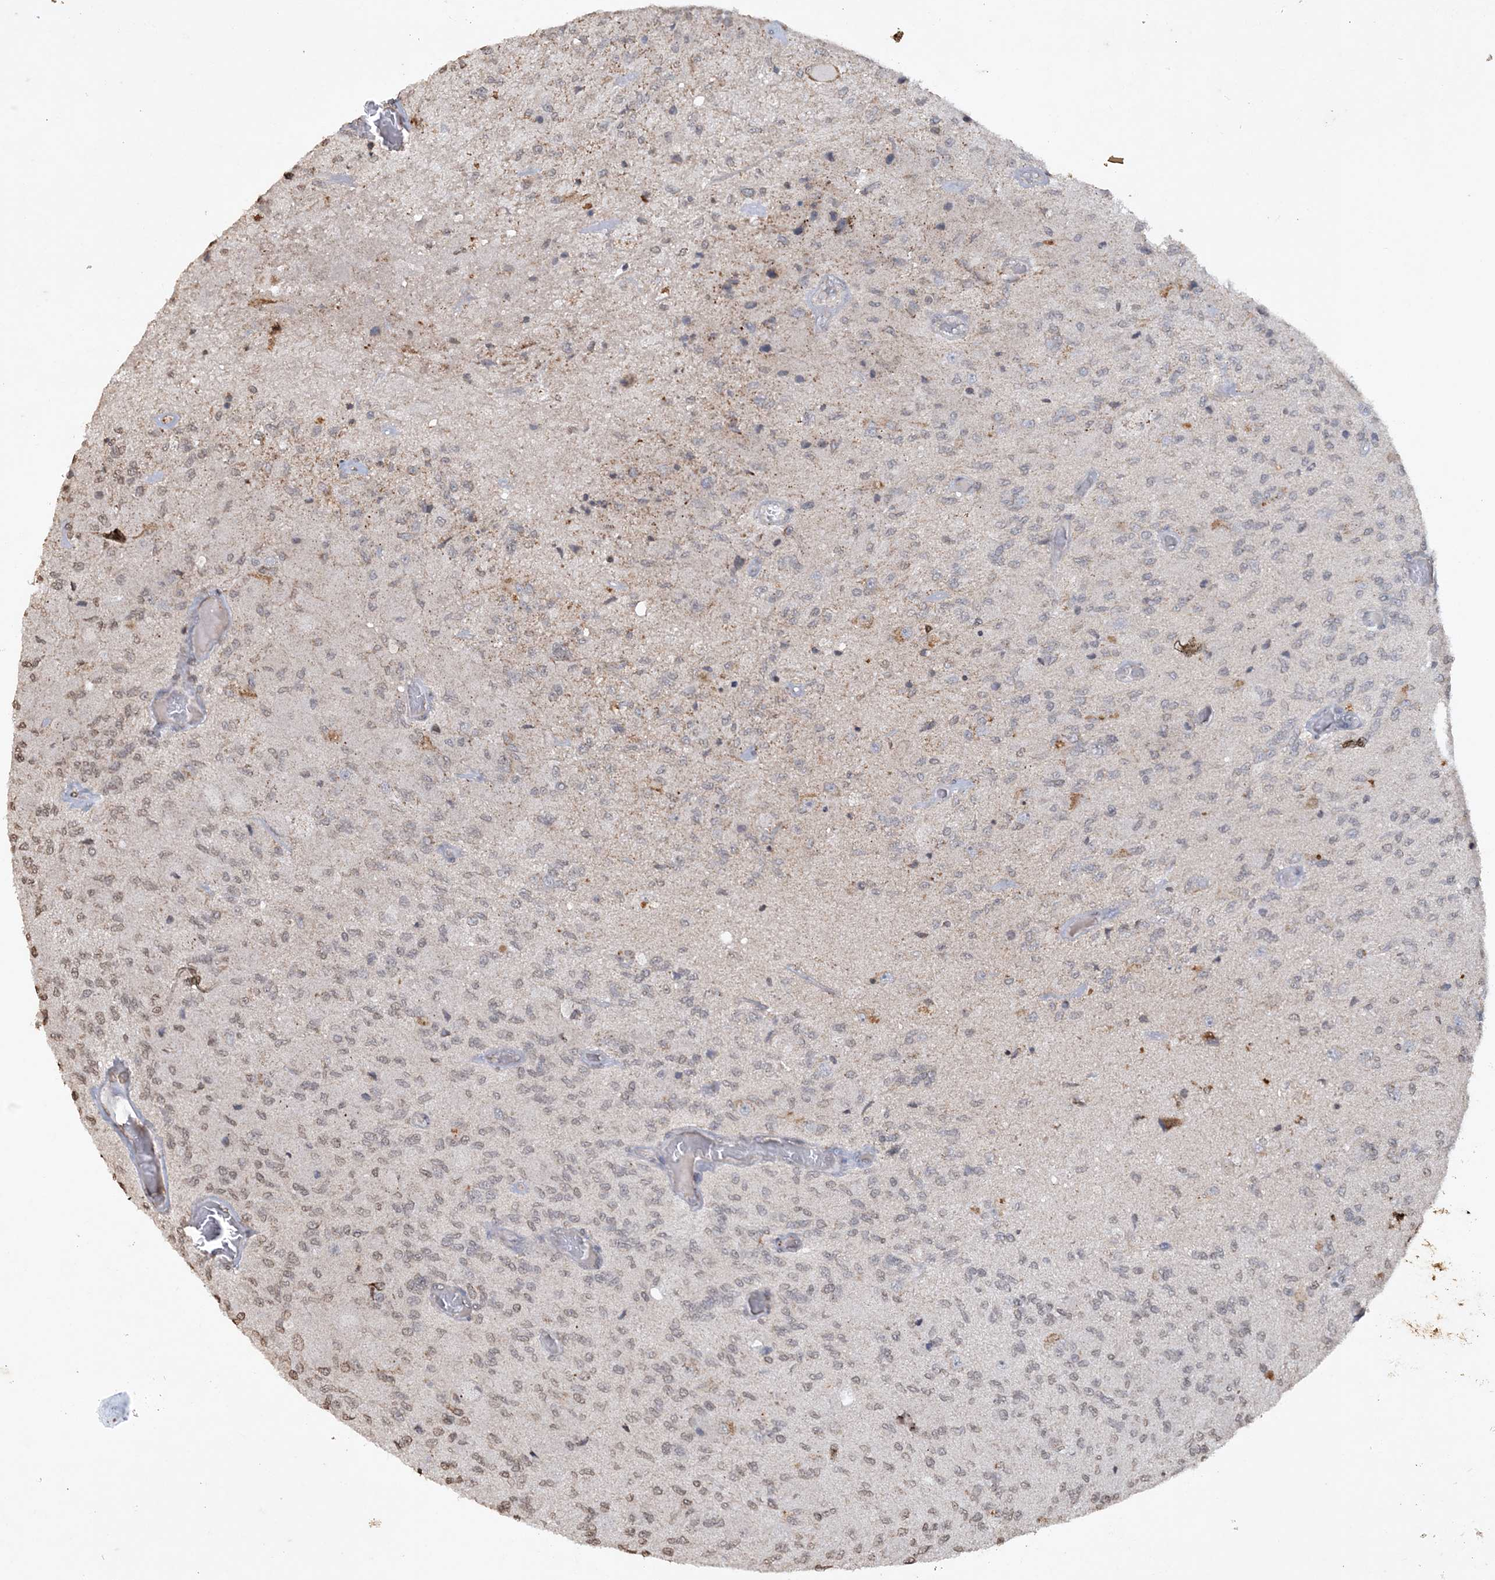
{"staining": {"intensity": "negative", "quantity": "none", "location": "none"}, "tissue": "glioma", "cell_type": "Tumor cells", "image_type": "cancer", "snomed": [{"axis": "morphology", "description": "Normal tissue, NOS"}, {"axis": "morphology", "description": "Glioma, malignant, High grade"}, {"axis": "topography", "description": "Cerebral cortex"}], "caption": "The histopathology image reveals no significant expression in tumor cells of glioma. (Stains: DAB (3,3'-diaminobenzidine) IHC with hematoxylin counter stain, Microscopy: brightfield microscopy at high magnification).", "gene": "TTC7A", "patient": {"sex": "male", "age": 77}}